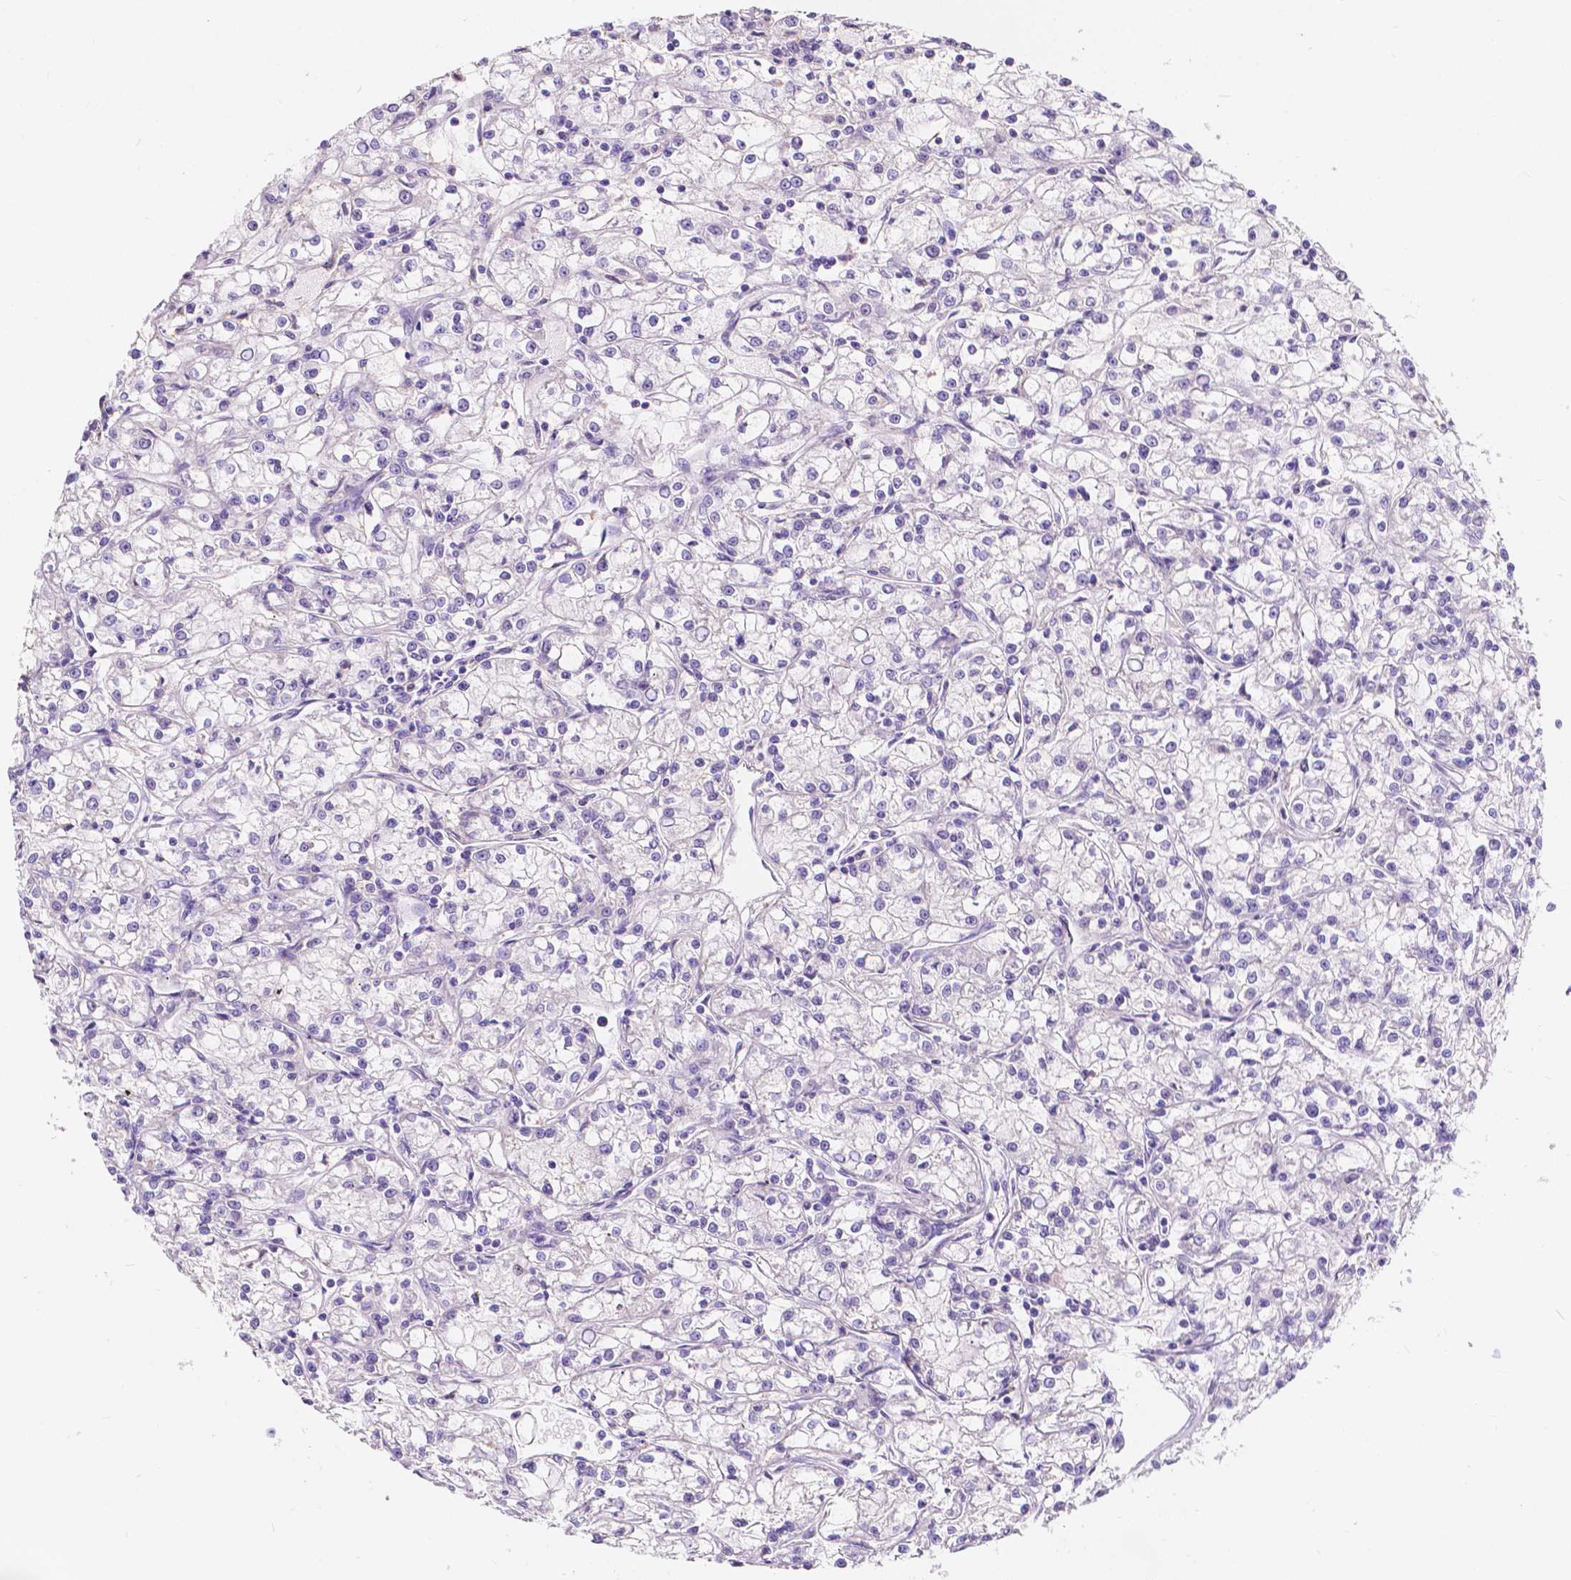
{"staining": {"intensity": "negative", "quantity": "none", "location": "none"}, "tissue": "renal cancer", "cell_type": "Tumor cells", "image_type": "cancer", "snomed": [{"axis": "morphology", "description": "Adenocarcinoma, NOS"}, {"axis": "topography", "description": "Kidney"}], "caption": "IHC of adenocarcinoma (renal) displays no positivity in tumor cells.", "gene": "CLSTN2", "patient": {"sex": "female", "age": 59}}